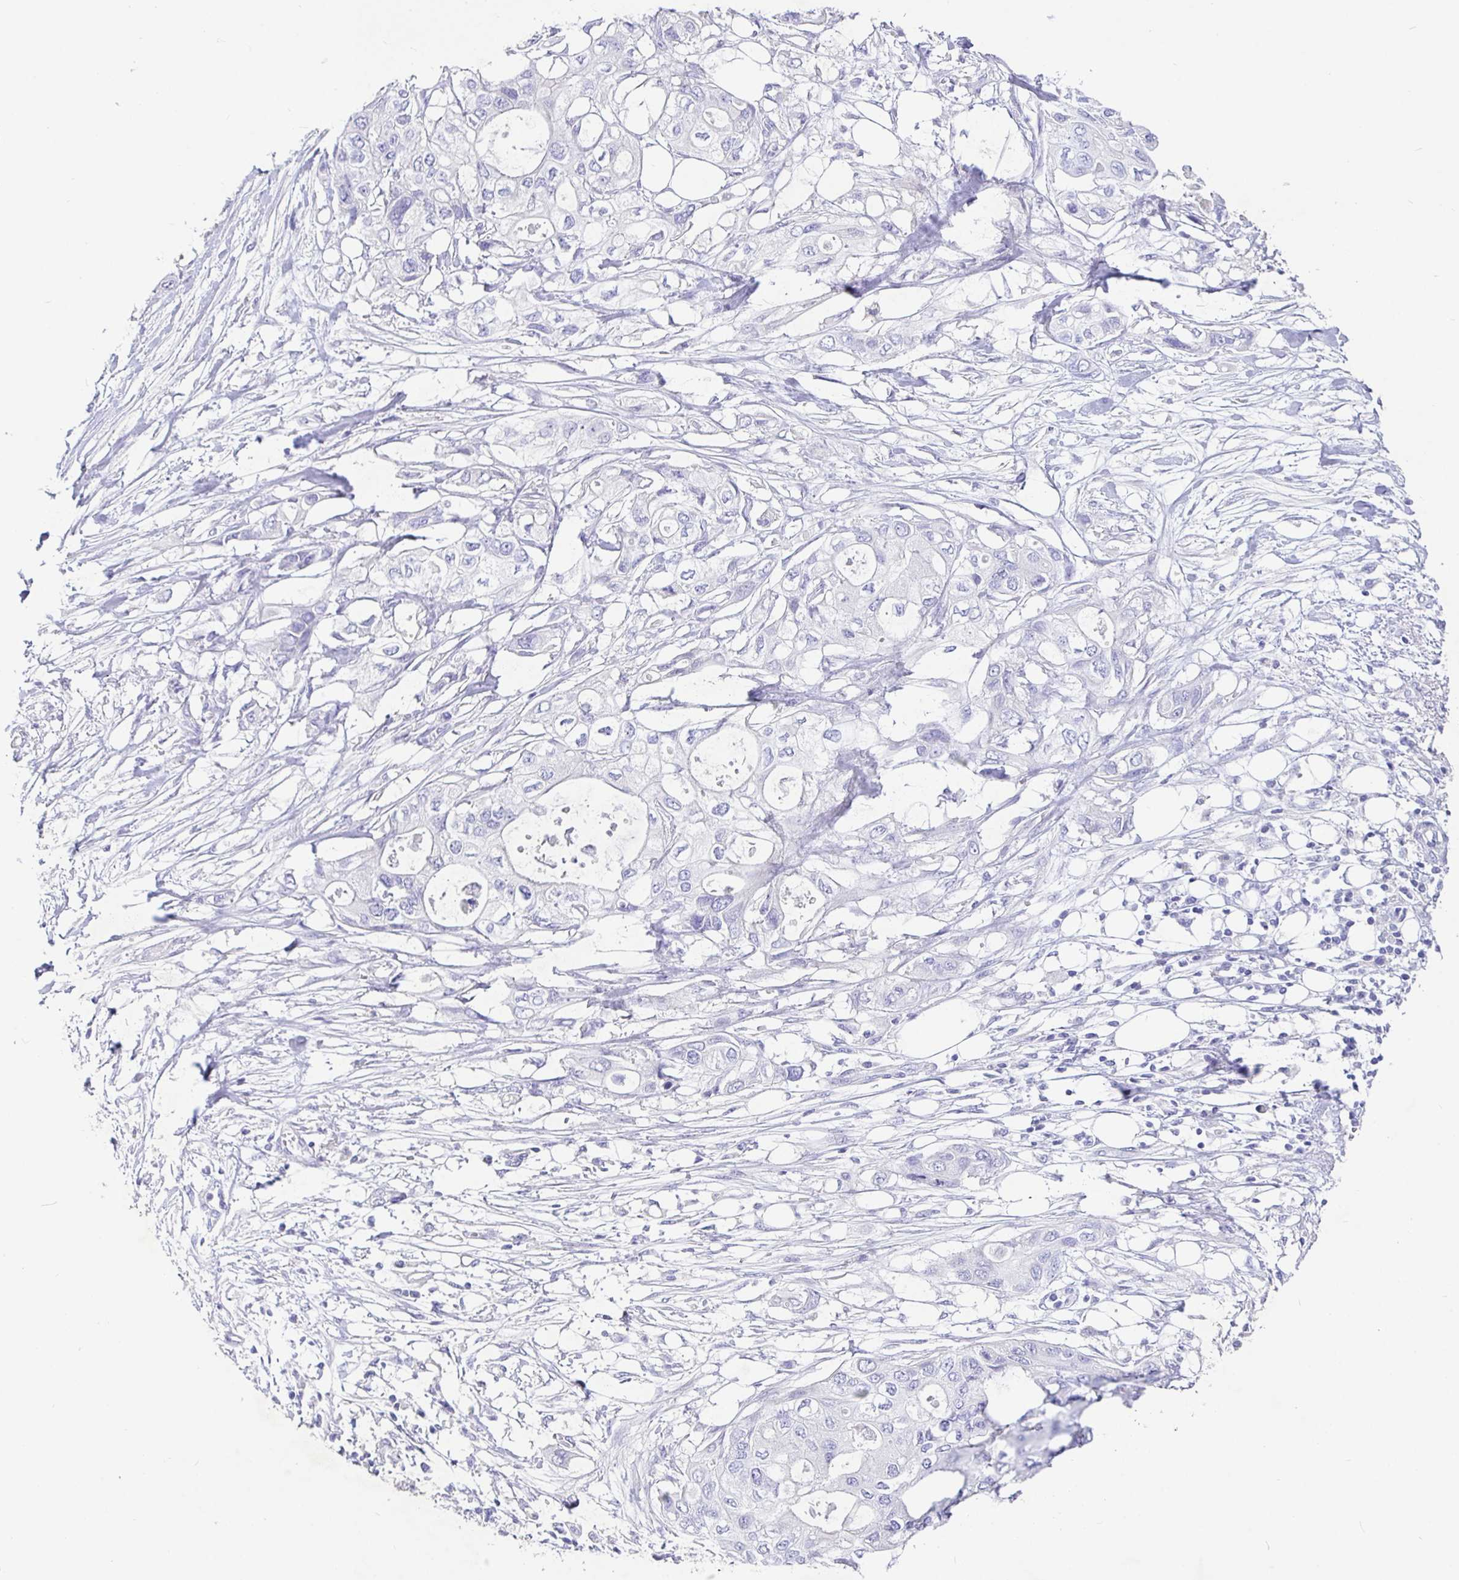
{"staining": {"intensity": "negative", "quantity": "none", "location": "none"}, "tissue": "pancreatic cancer", "cell_type": "Tumor cells", "image_type": "cancer", "snomed": [{"axis": "morphology", "description": "Adenocarcinoma, NOS"}, {"axis": "topography", "description": "Pancreas"}], "caption": "A photomicrograph of pancreatic cancer stained for a protein displays no brown staining in tumor cells.", "gene": "TPTE", "patient": {"sex": "female", "age": 63}}